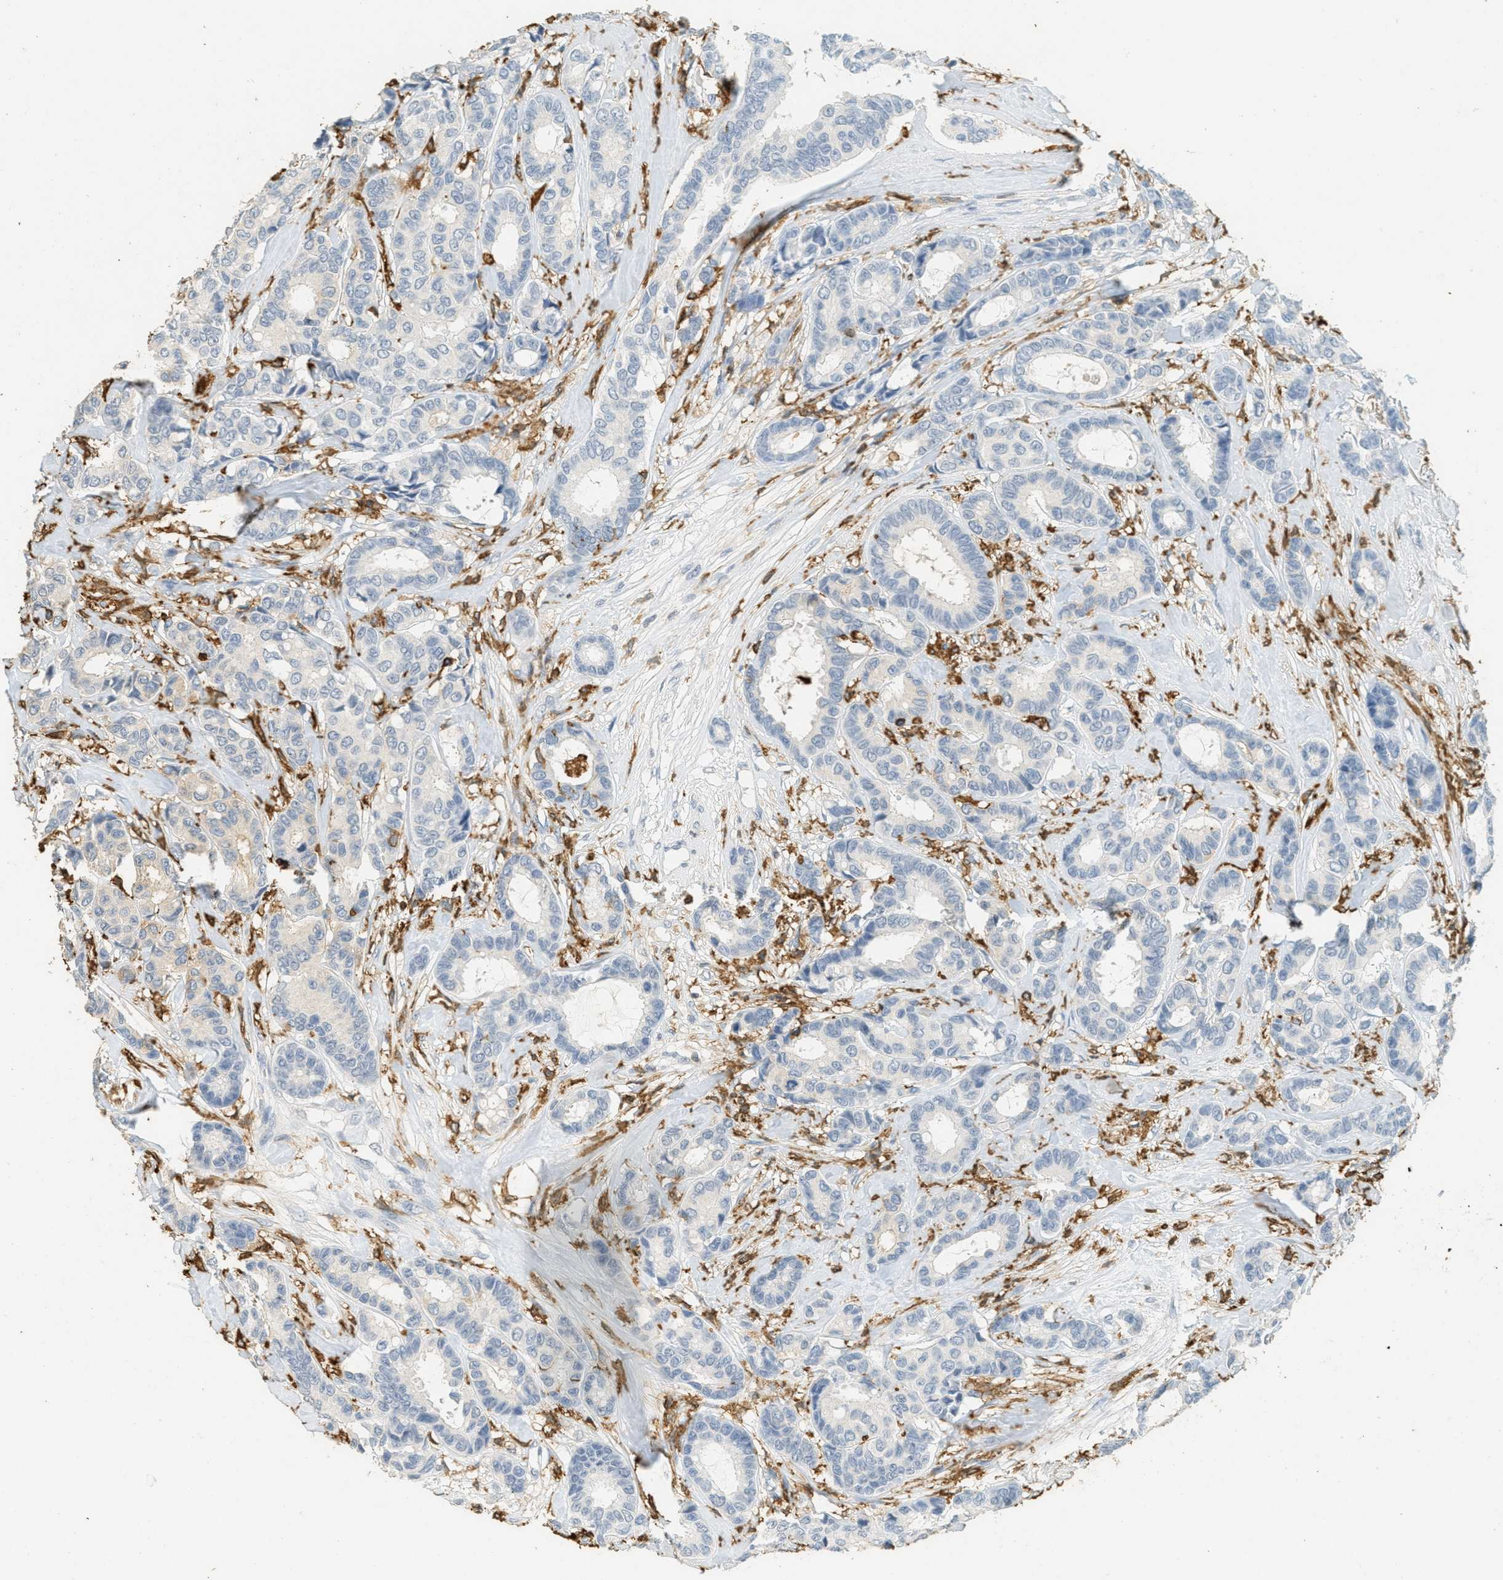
{"staining": {"intensity": "negative", "quantity": "none", "location": "none"}, "tissue": "breast cancer", "cell_type": "Tumor cells", "image_type": "cancer", "snomed": [{"axis": "morphology", "description": "Duct carcinoma"}, {"axis": "topography", "description": "Breast"}], "caption": "This is a histopathology image of IHC staining of breast intraductal carcinoma, which shows no expression in tumor cells. Brightfield microscopy of immunohistochemistry stained with DAB (brown) and hematoxylin (blue), captured at high magnification.", "gene": "LSP1", "patient": {"sex": "female", "age": 87}}